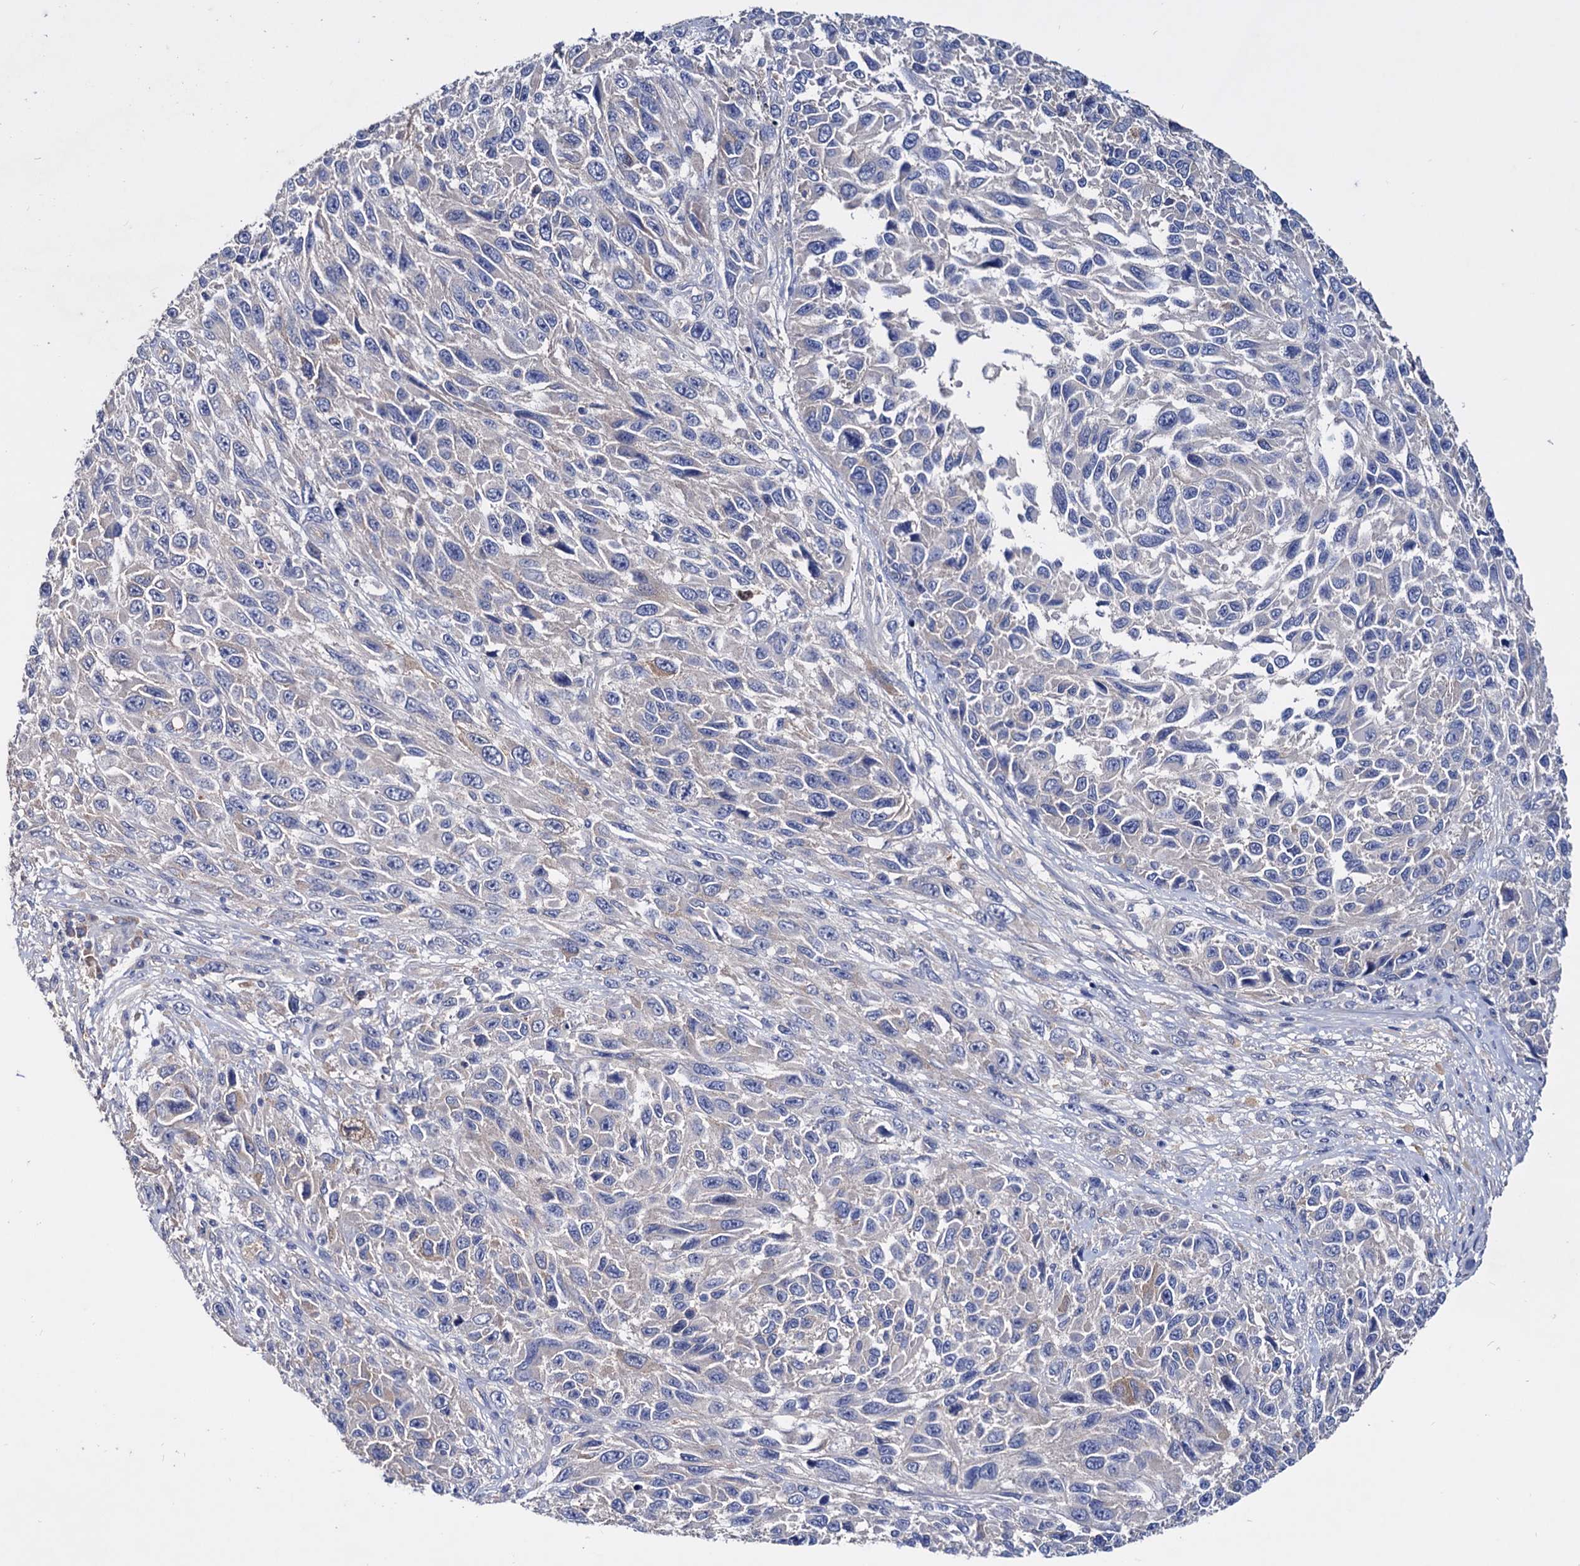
{"staining": {"intensity": "negative", "quantity": "none", "location": "none"}, "tissue": "melanoma", "cell_type": "Tumor cells", "image_type": "cancer", "snomed": [{"axis": "morphology", "description": "Normal tissue, NOS"}, {"axis": "morphology", "description": "Malignant melanoma, NOS"}, {"axis": "topography", "description": "Skin"}], "caption": "An image of human melanoma is negative for staining in tumor cells.", "gene": "NPAS4", "patient": {"sex": "female", "age": 96}}